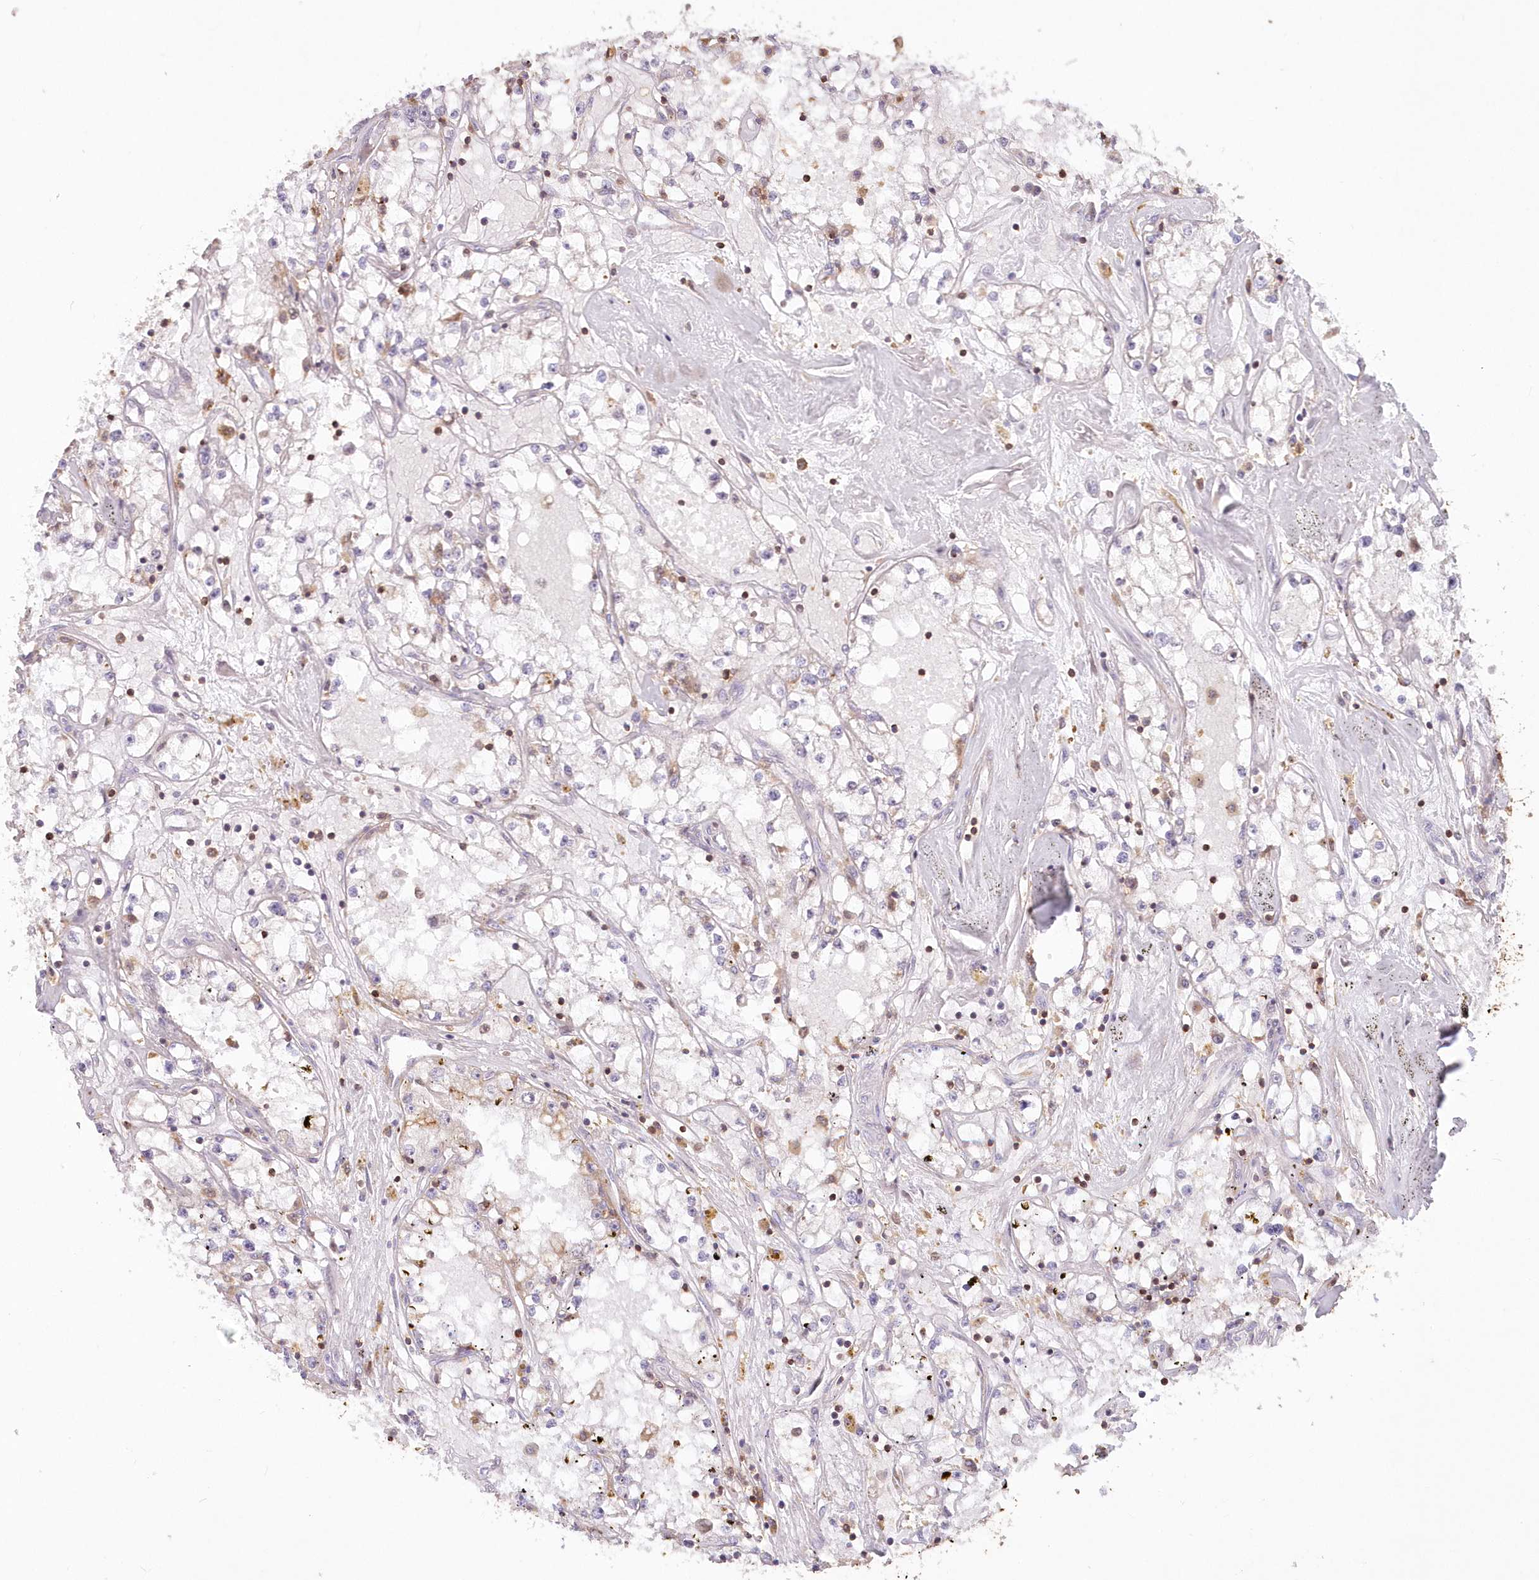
{"staining": {"intensity": "negative", "quantity": "none", "location": "none"}, "tissue": "renal cancer", "cell_type": "Tumor cells", "image_type": "cancer", "snomed": [{"axis": "morphology", "description": "Adenocarcinoma, NOS"}, {"axis": "topography", "description": "Kidney"}], "caption": "Tumor cells show no significant positivity in renal cancer (adenocarcinoma). (Brightfield microscopy of DAB IHC at high magnification).", "gene": "SNED1", "patient": {"sex": "male", "age": 56}}